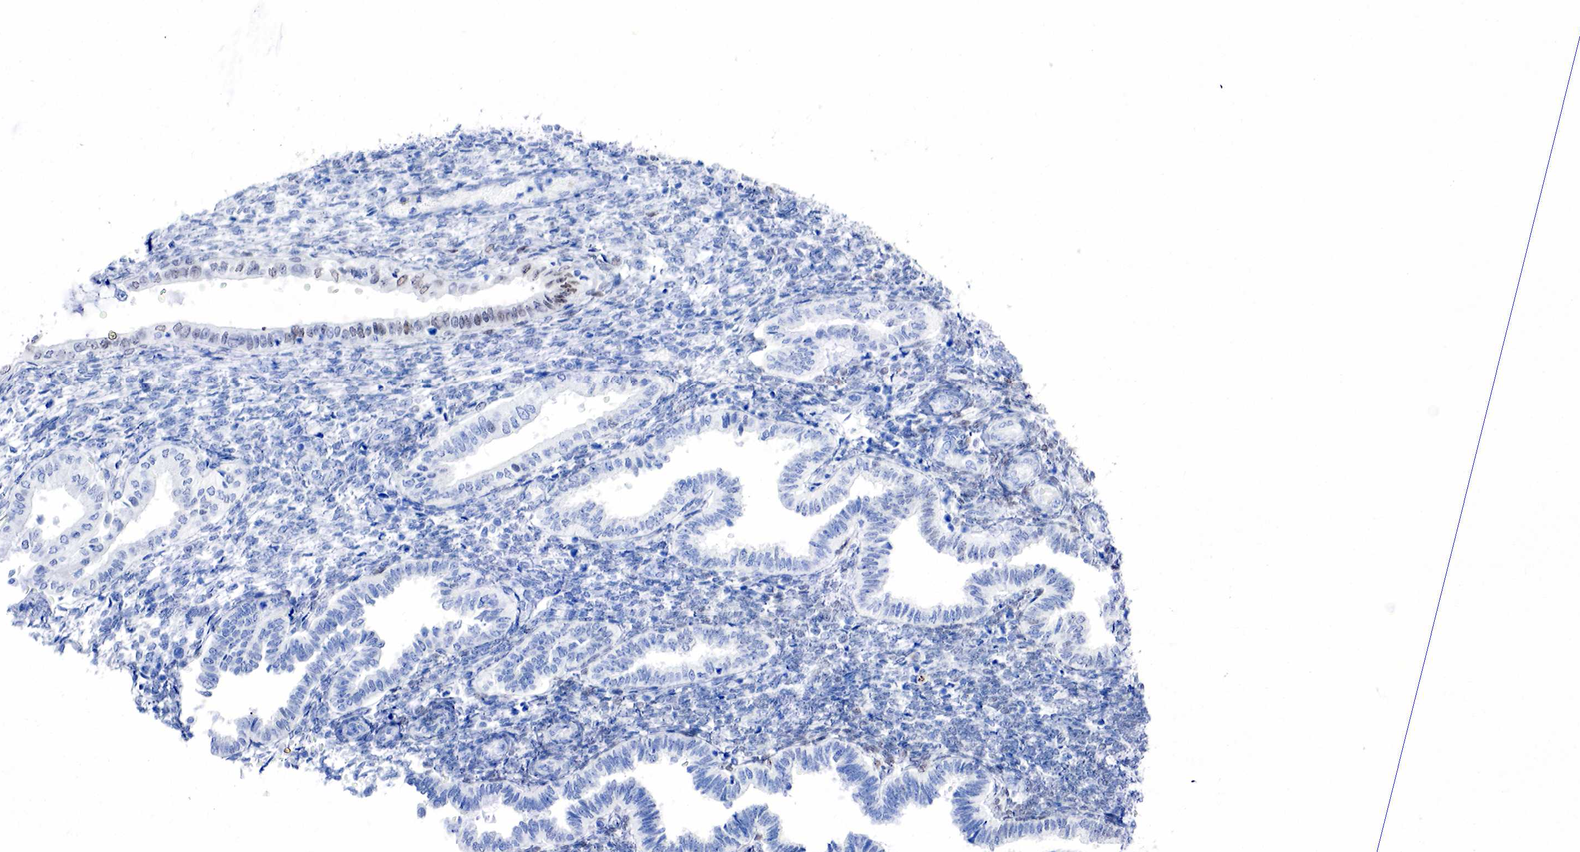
{"staining": {"intensity": "moderate", "quantity": "25%-75%", "location": "nuclear"}, "tissue": "endometrium", "cell_type": "Cells in endometrial stroma", "image_type": "normal", "snomed": [{"axis": "morphology", "description": "Normal tissue, NOS"}, {"axis": "topography", "description": "Endometrium"}], "caption": "Immunohistochemistry (IHC) photomicrograph of benign endometrium stained for a protein (brown), which demonstrates medium levels of moderate nuclear positivity in approximately 25%-75% of cells in endometrial stroma.", "gene": "ESR1", "patient": {"sex": "female", "age": 36}}